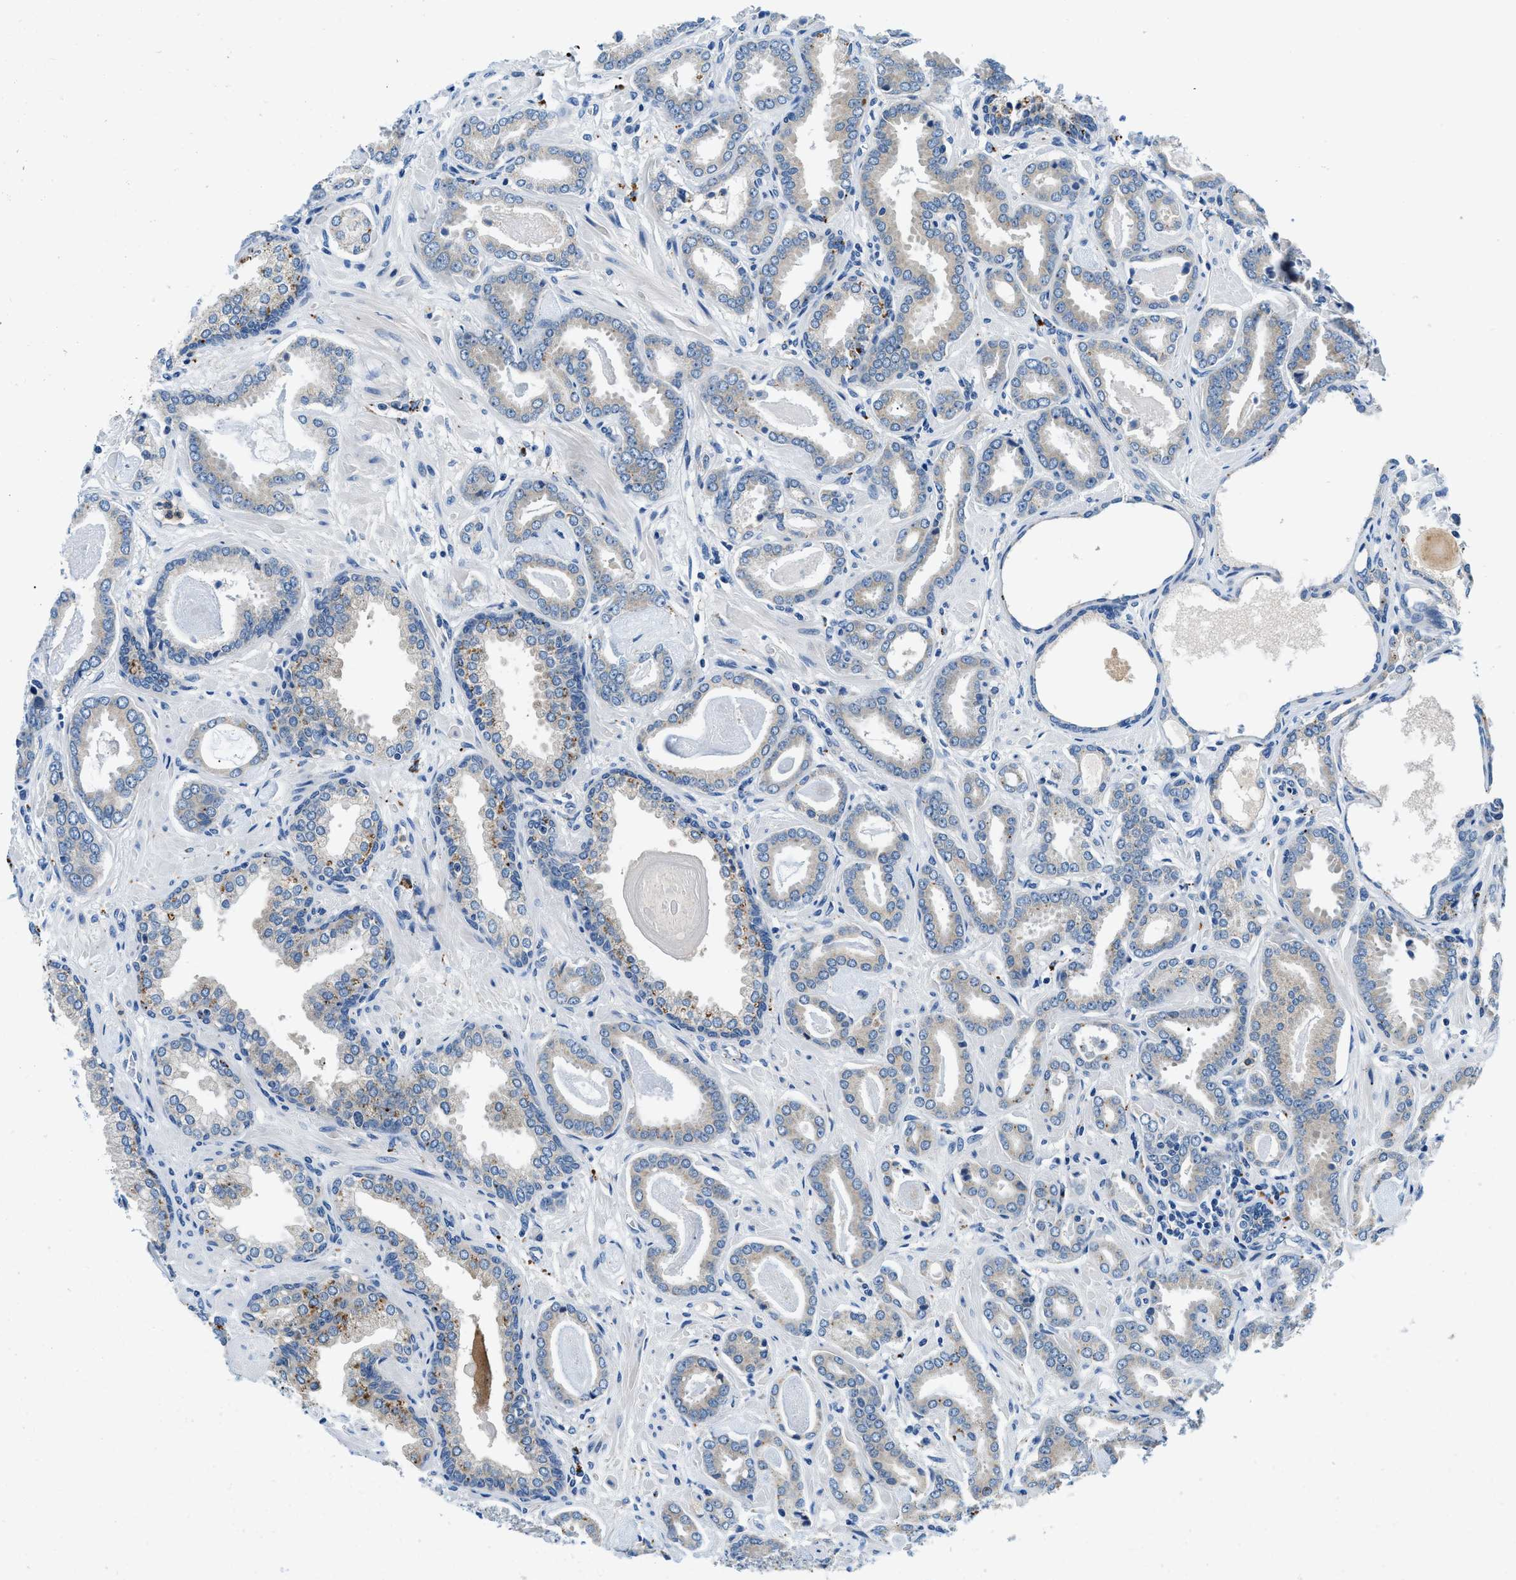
{"staining": {"intensity": "negative", "quantity": "none", "location": "none"}, "tissue": "prostate cancer", "cell_type": "Tumor cells", "image_type": "cancer", "snomed": [{"axis": "morphology", "description": "Adenocarcinoma, Low grade"}, {"axis": "topography", "description": "Prostate"}], "caption": "Prostate cancer was stained to show a protein in brown. There is no significant staining in tumor cells.", "gene": "ADGRE3", "patient": {"sex": "male", "age": 53}}